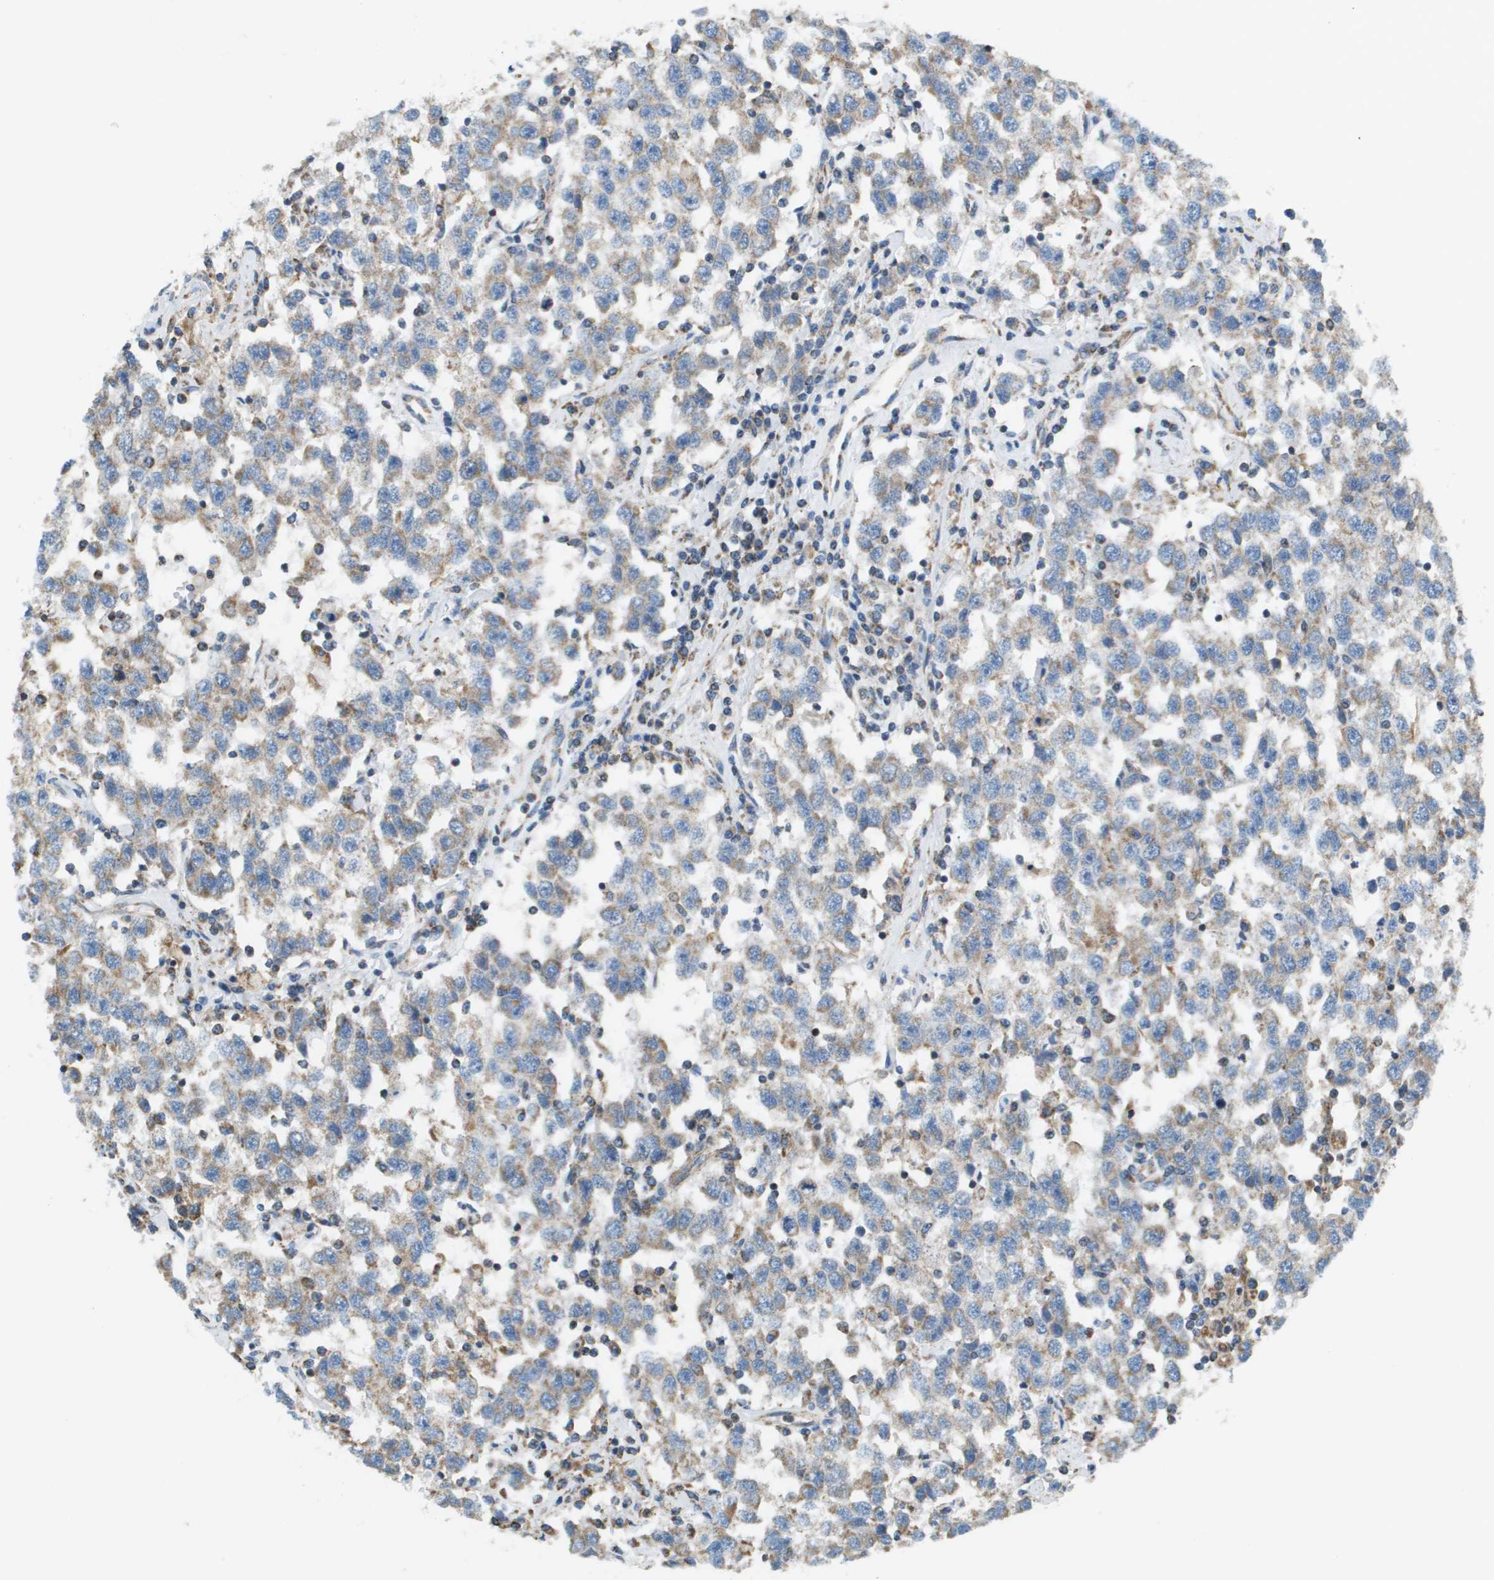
{"staining": {"intensity": "moderate", "quantity": ">75%", "location": "cytoplasmic/membranous"}, "tissue": "testis cancer", "cell_type": "Tumor cells", "image_type": "cancer", "snomed": [{"axis": "morphology", "description": "Seminoma, NOS"}, {"axis": "topography", "description": "Testis"}], "caption": "This photomicrograph reveals testis cancer (seminoma) stained with immunohistochemistry (IHC) to label a protein in brown. The cytoplasmic/membranous of tumor cells show moderate positivity for the protein. Nuclei are counter-stained blue.", "gene": "TAOK3", "patient": {"sex": "male", "age": 41}}